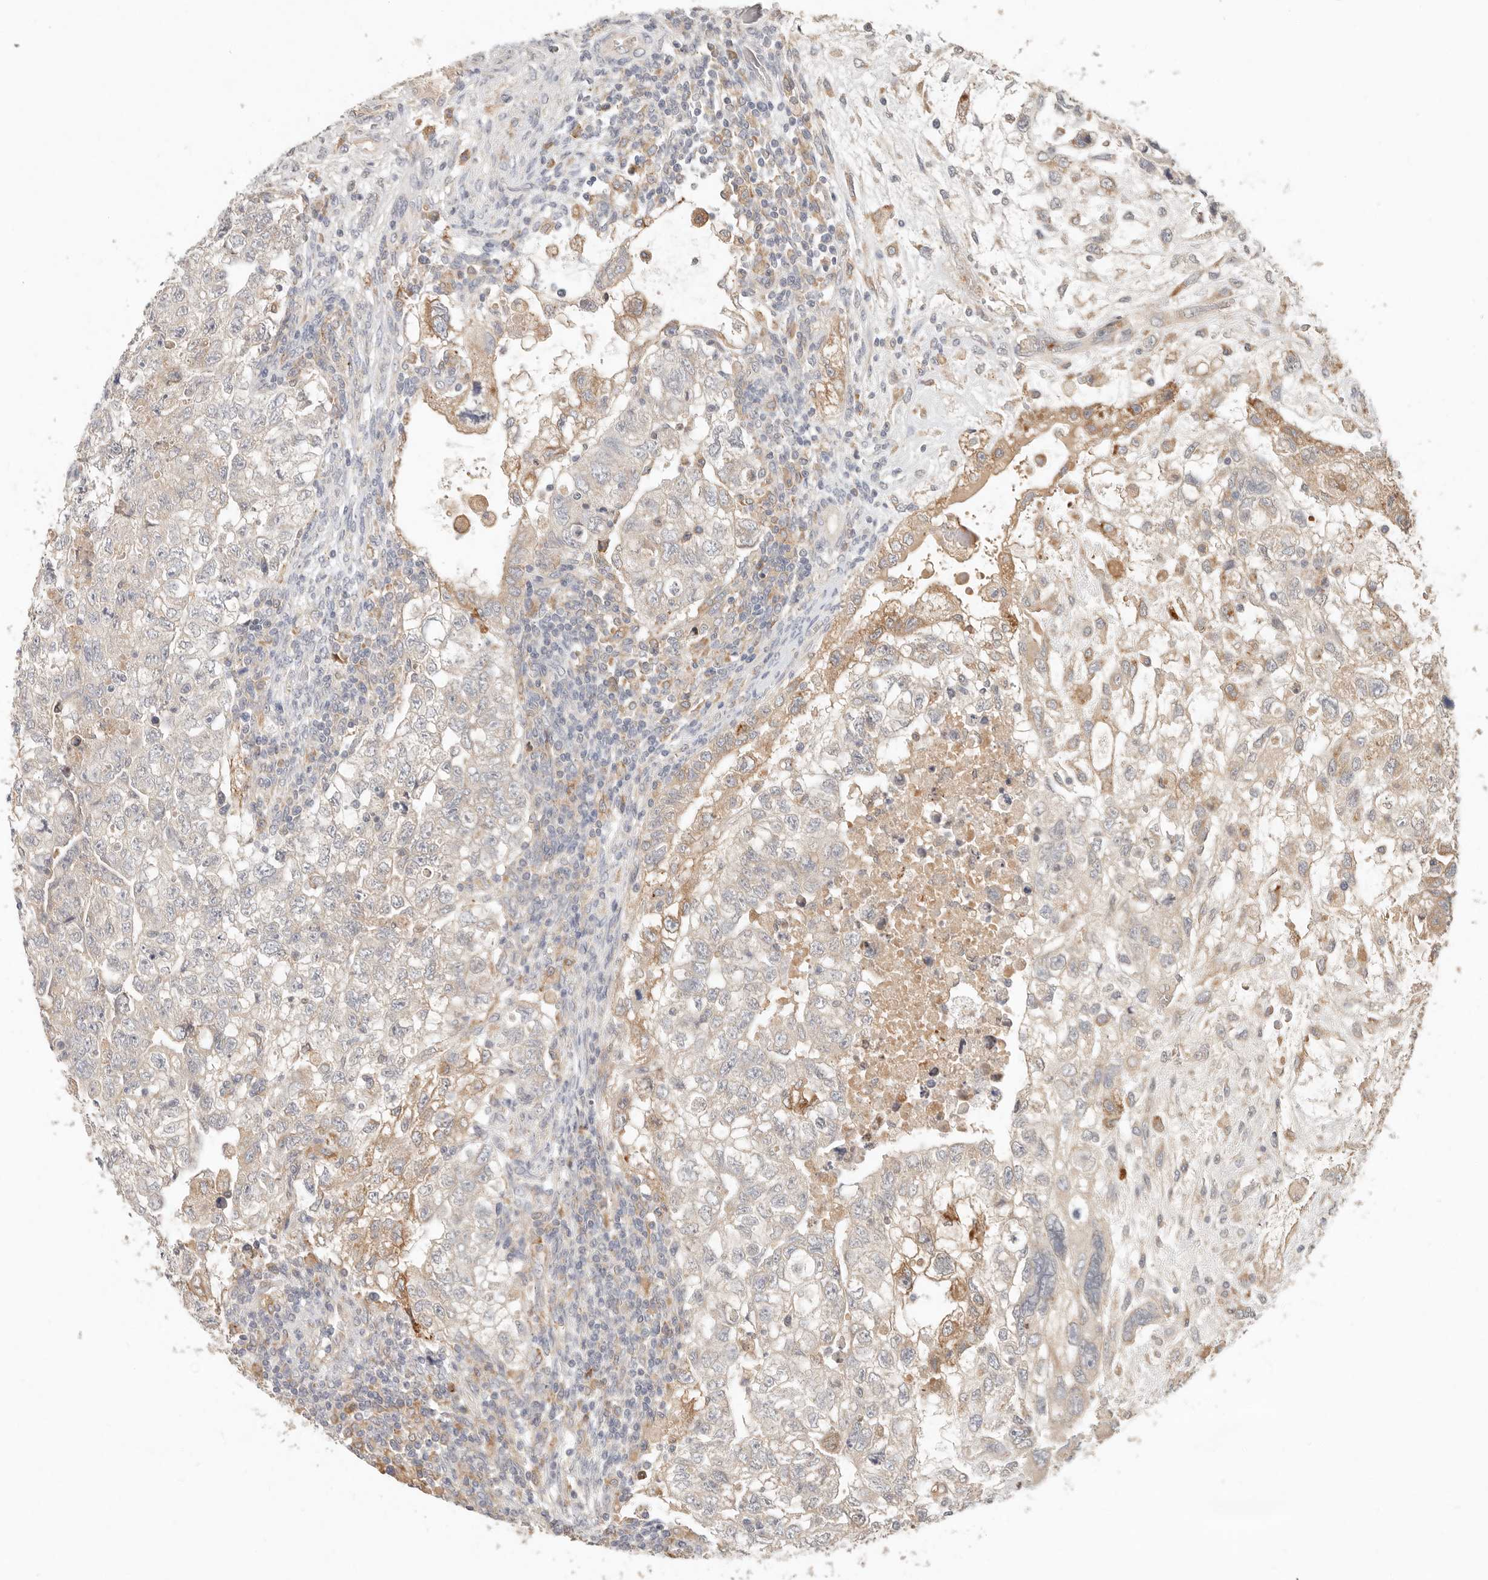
{"staining": {"intensity": "moderate", "quantity": "<25%", "location": "cytoplasmic/membranous"}, "tissue": "testis cancer", "cell_type": "Tumor cells", "image_type": "cancer", "snomed": [{"axis": "morphology", "description": "Carcinoma, Embryonal, NOS"}, {"axis": "topography", "description": "Testis"}], "caption": "A low amount of moderate cytoplasmic/membranous expression is present in about <25% of tumor cells in testis embryonal carcinoma tissue. The protein of interest is shown in brown color, while the nuclei are stained blue.", "gene": "ARHGEF10L", "patient": {"sex": "male", "age": 37}}